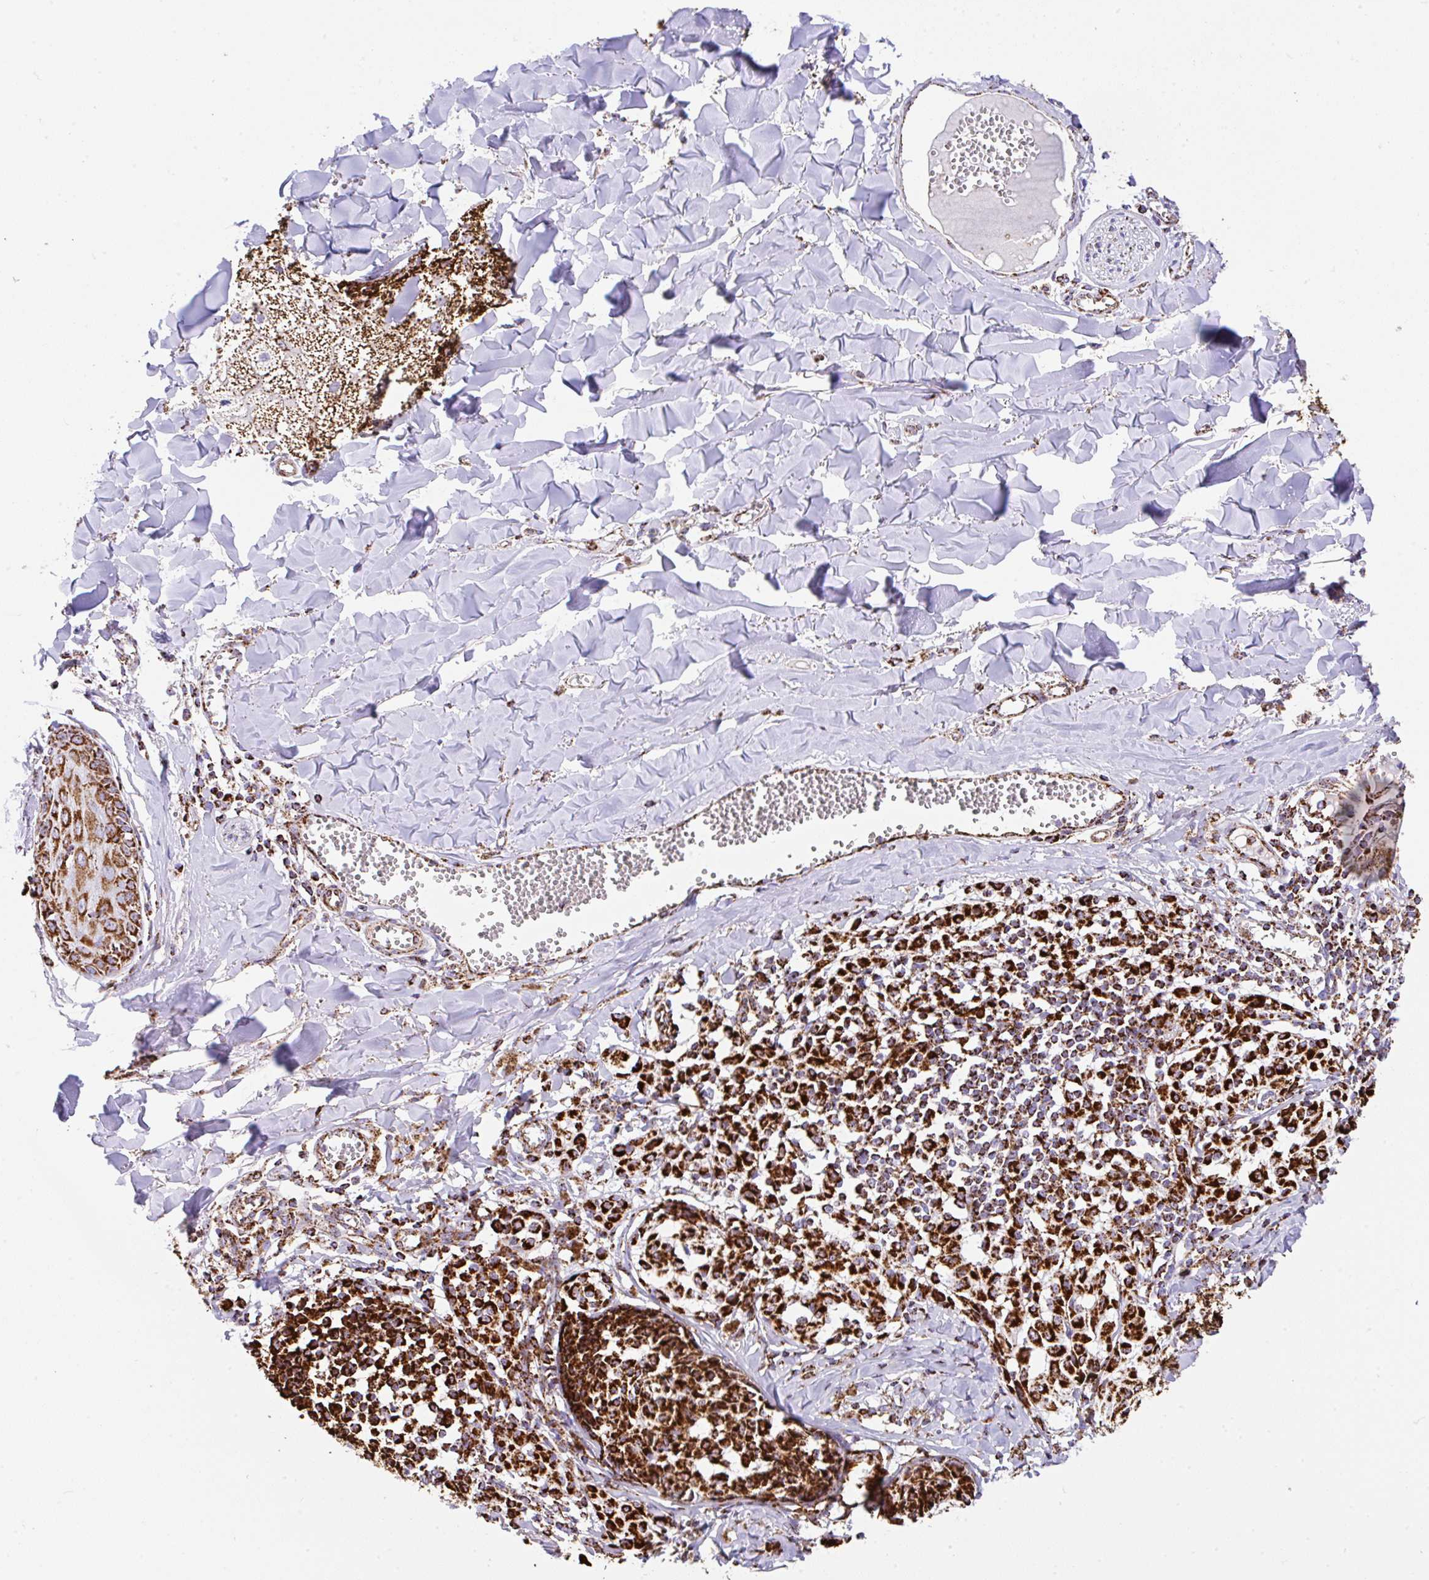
{"staining": {"intensity": "strong", "quantity": ">75%", "location": "cytoplasmic/membranous"}, "tissue": "melanoma", "cell_type": "Tumor cells", "image_type": "cancer", "snomed": [{"axis": "morphology", "description": "Malignant melanoma, NOS"}, {"axis": "topography", "description": "Skin"}], "caption": "The micrograph reveals immunohistochemical staining of malignant melanoma. There is strong cytoplasmic/membranous staining is present in about >75% of tumor cells. The staining was performed using DAB to visualize the protein expression in brown, while the nuclei were stained in blue with hematoxylin (Magnification: 20x).", "gene": "ANKRD33B", "patient": {"sex": "female", "age": 43}}